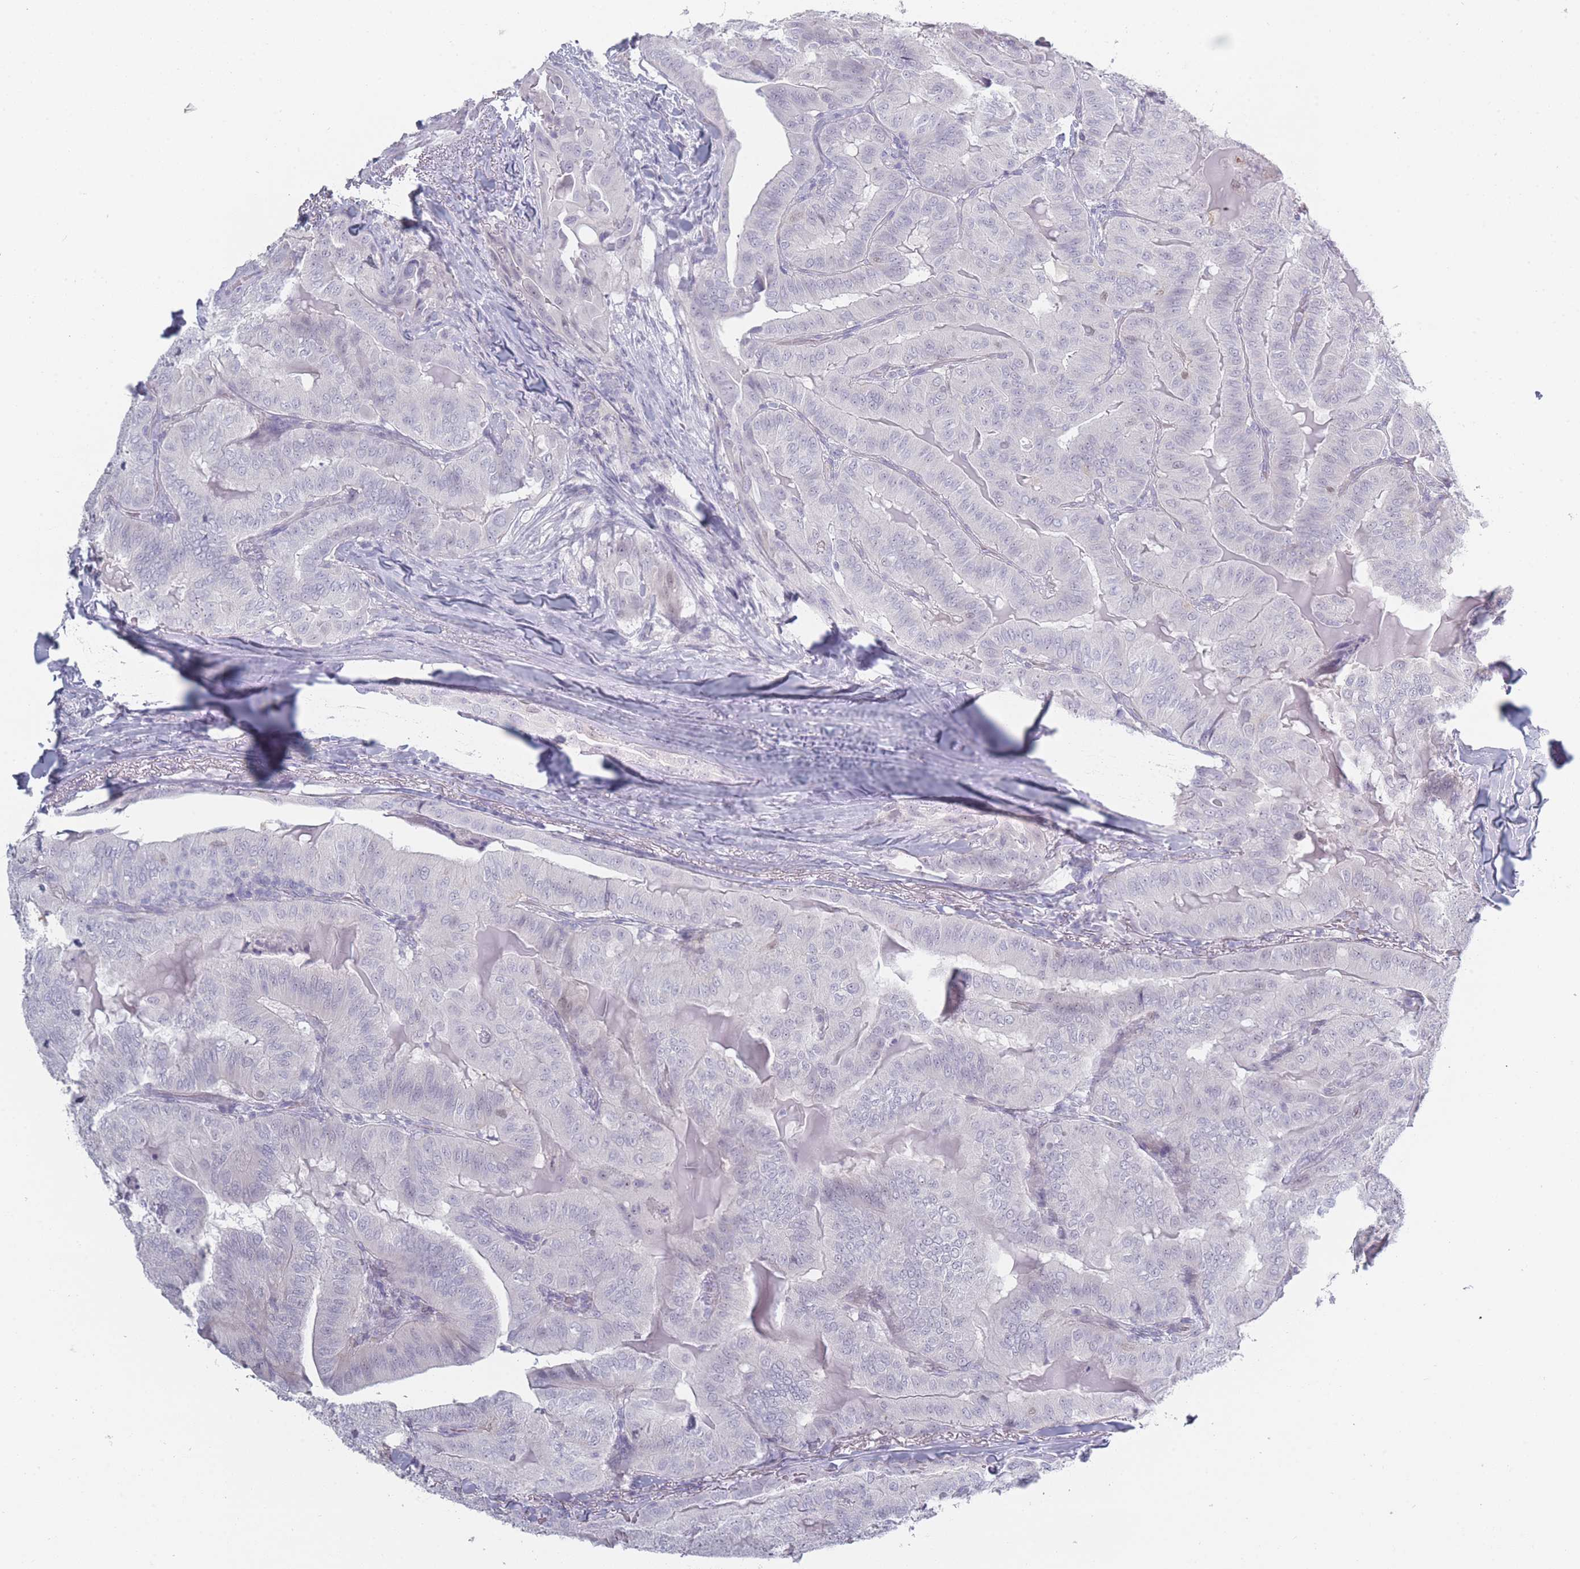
{"staining": {"intensity": "negative", "quantity": "none", "location": "none"}, "tissue": "thyroid cancer", "cell_type": "Tumor cells", "image_type": "cancer", "snomed": [{"axis": "morphology", "description": "Papillary adenocarcinoma, NOS"}, {"axis": "topography", "description": "Thyroid gland"}], "caption": "Protein analysis of thyroid papillary adenocarcinoma shows no significant expression in tumor cells.", "gene": "ROS1", "patient": {"sex": "female", "age": 68}}